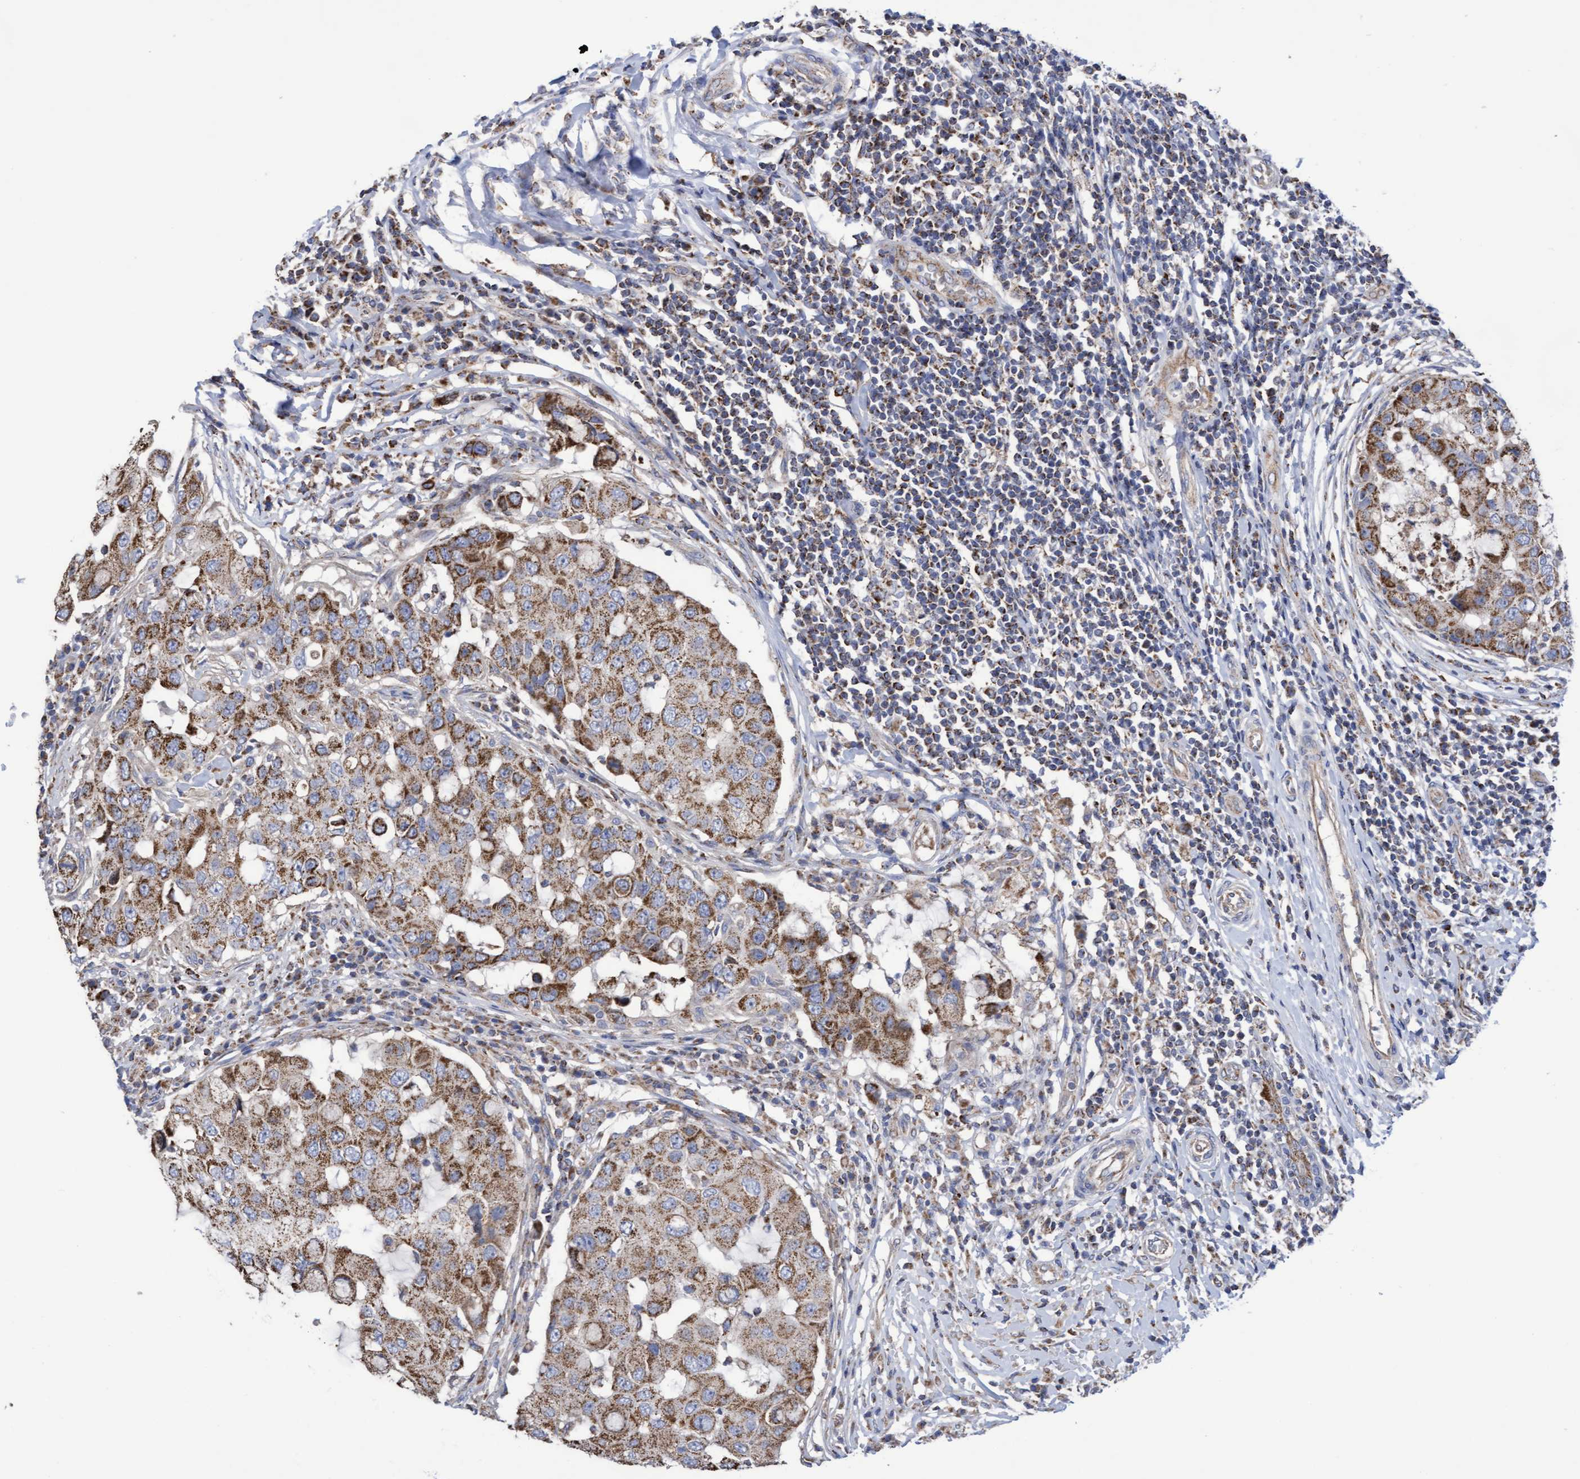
{"staining": {"intensity": "moderate", "quantity": ">75%", "location": "cytoplasmic/membranous"}, "tissue": "breast cancer", "cell_type": "Tumor cells", "image_type": "cancer", "snomed": [{"axis": "morphology", "description": "Duct carcinoma"}, {"axis": "topography", "description": "Breast"}], "caption": "DAB (3,3'-diaminobenzidine) immunohistochemical staining of breast cancer demonstrates moderate cytoplasmic/membranous protein positivity in approximately >75% of tumor cells.", "gene": "COBL", "patient": {"sex": "female", "age": 27}}